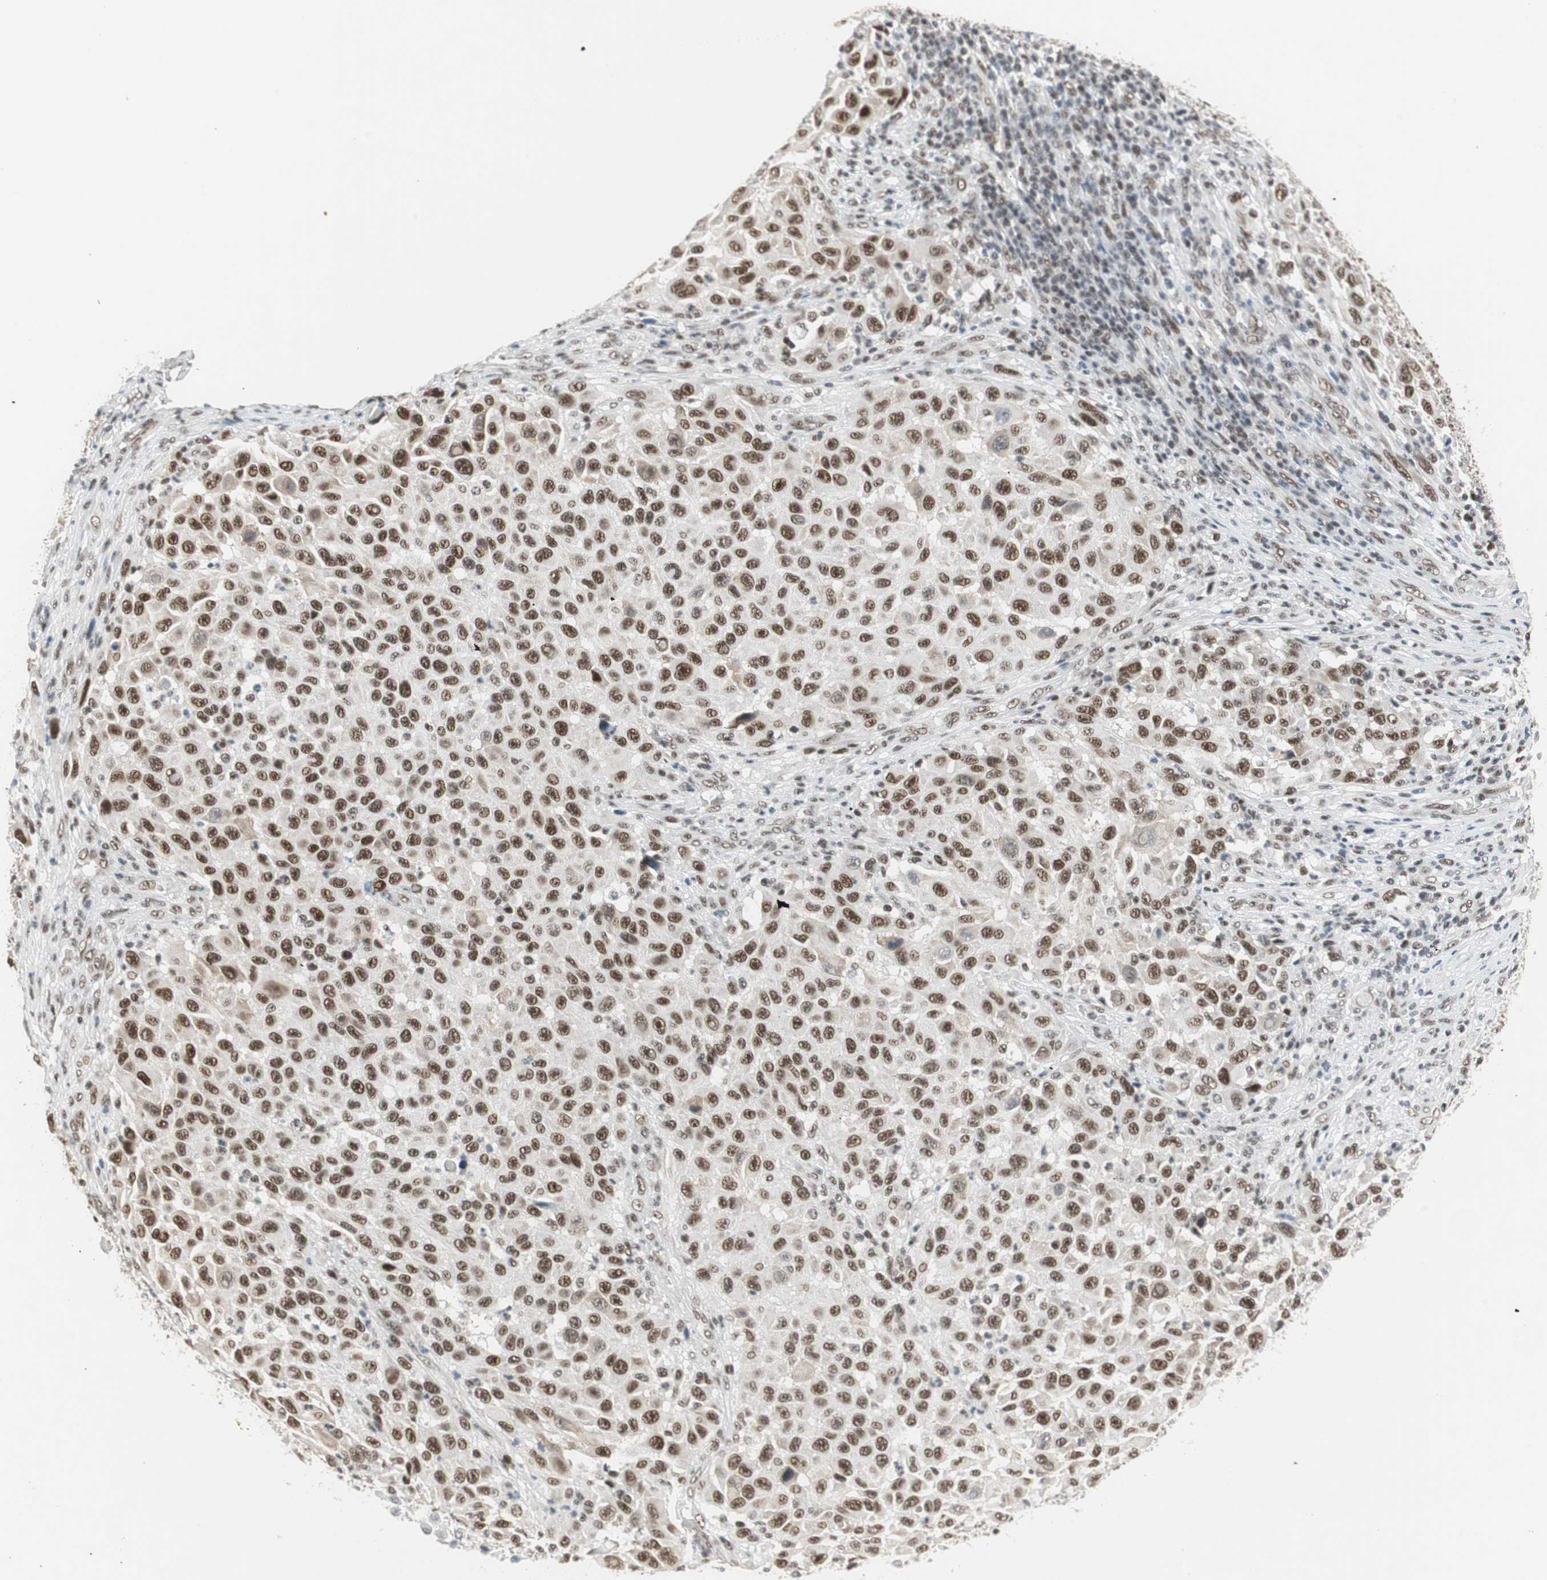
{"staining": {"intensity": "strong", "quantity": ">75%", "location": "nuclear"}, "tissue": "melanoma", "cell_type": "Tumor cells", "image_type": "cancer", "snomed": [{"axis": "morphology", "description": "Malignant melanoma, Metastatic site"}, {"axis": "topography", "description": "Lymph node"}], "caption": "Protein staining by immunohistochemistry demonstrates strong nuclear positivity in approximately >75% of tumor cells in malignant melanoma (metastatic site).", "gene": "RTF1", "patient": {"sex": "male", "age": 61}}